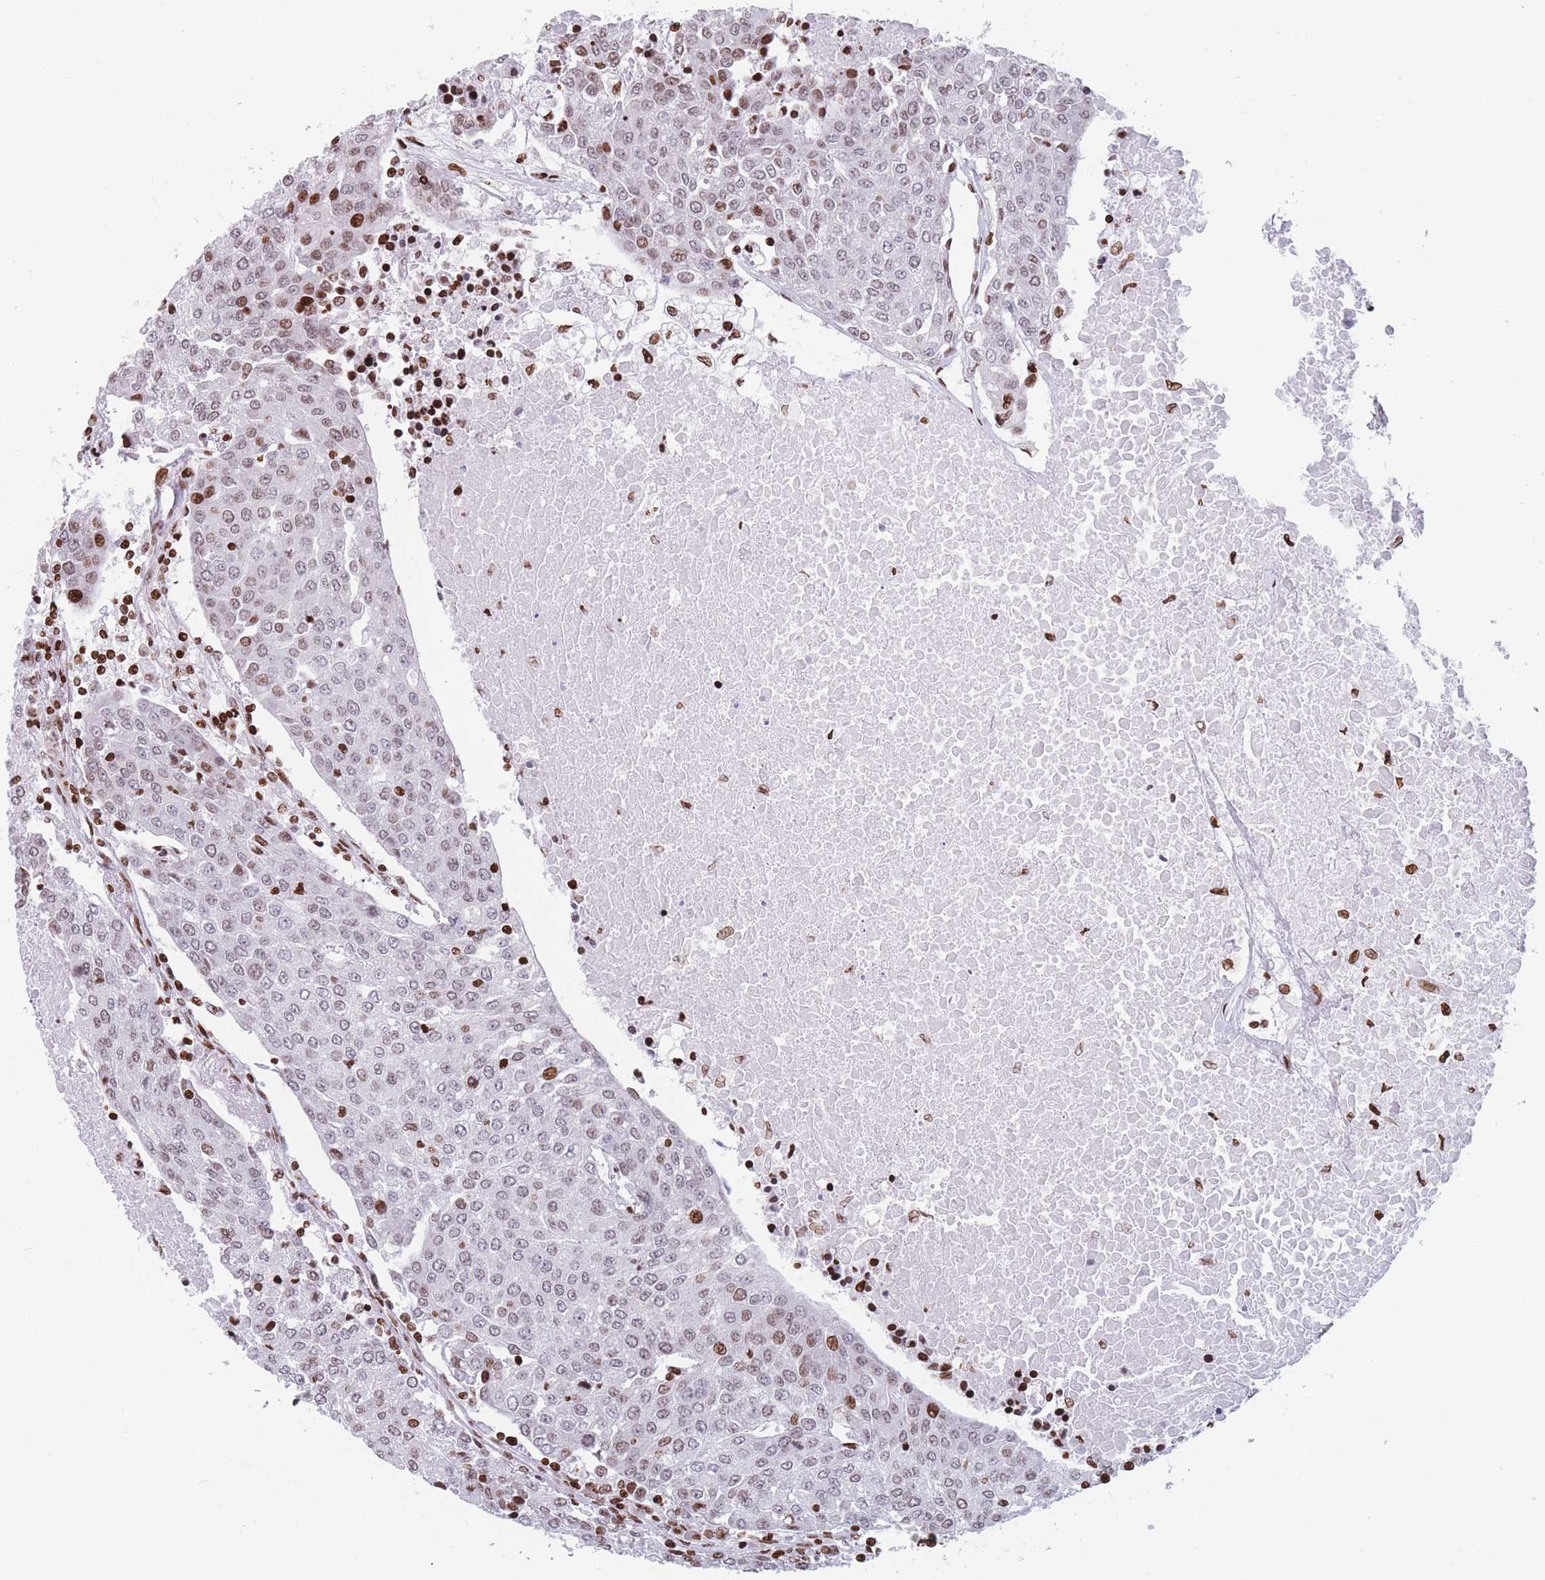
{"staining": {"intensity": "moderate", "quantity": "25%-75%", "location": "nuclear"}, "tissue": "urothelial cancer", "cell_type": "Tumor cells", "image_type": "cancer", "snomed": [{"axis": "morphology", "description": "Urothelial carcinoma, High grade"}, {"axis": "topography", "description": "Urinary bladder"}], "caption": "Immunohistochemistry histopathology image of urothelial carcinoma (high-grade) stained for a protein (brown), which displays medium levels of moderate nuclear staining in approximately 25%-75% of tumor cells.", "gene": "AK9", "patient": {"sex": "female", "age": 85}}